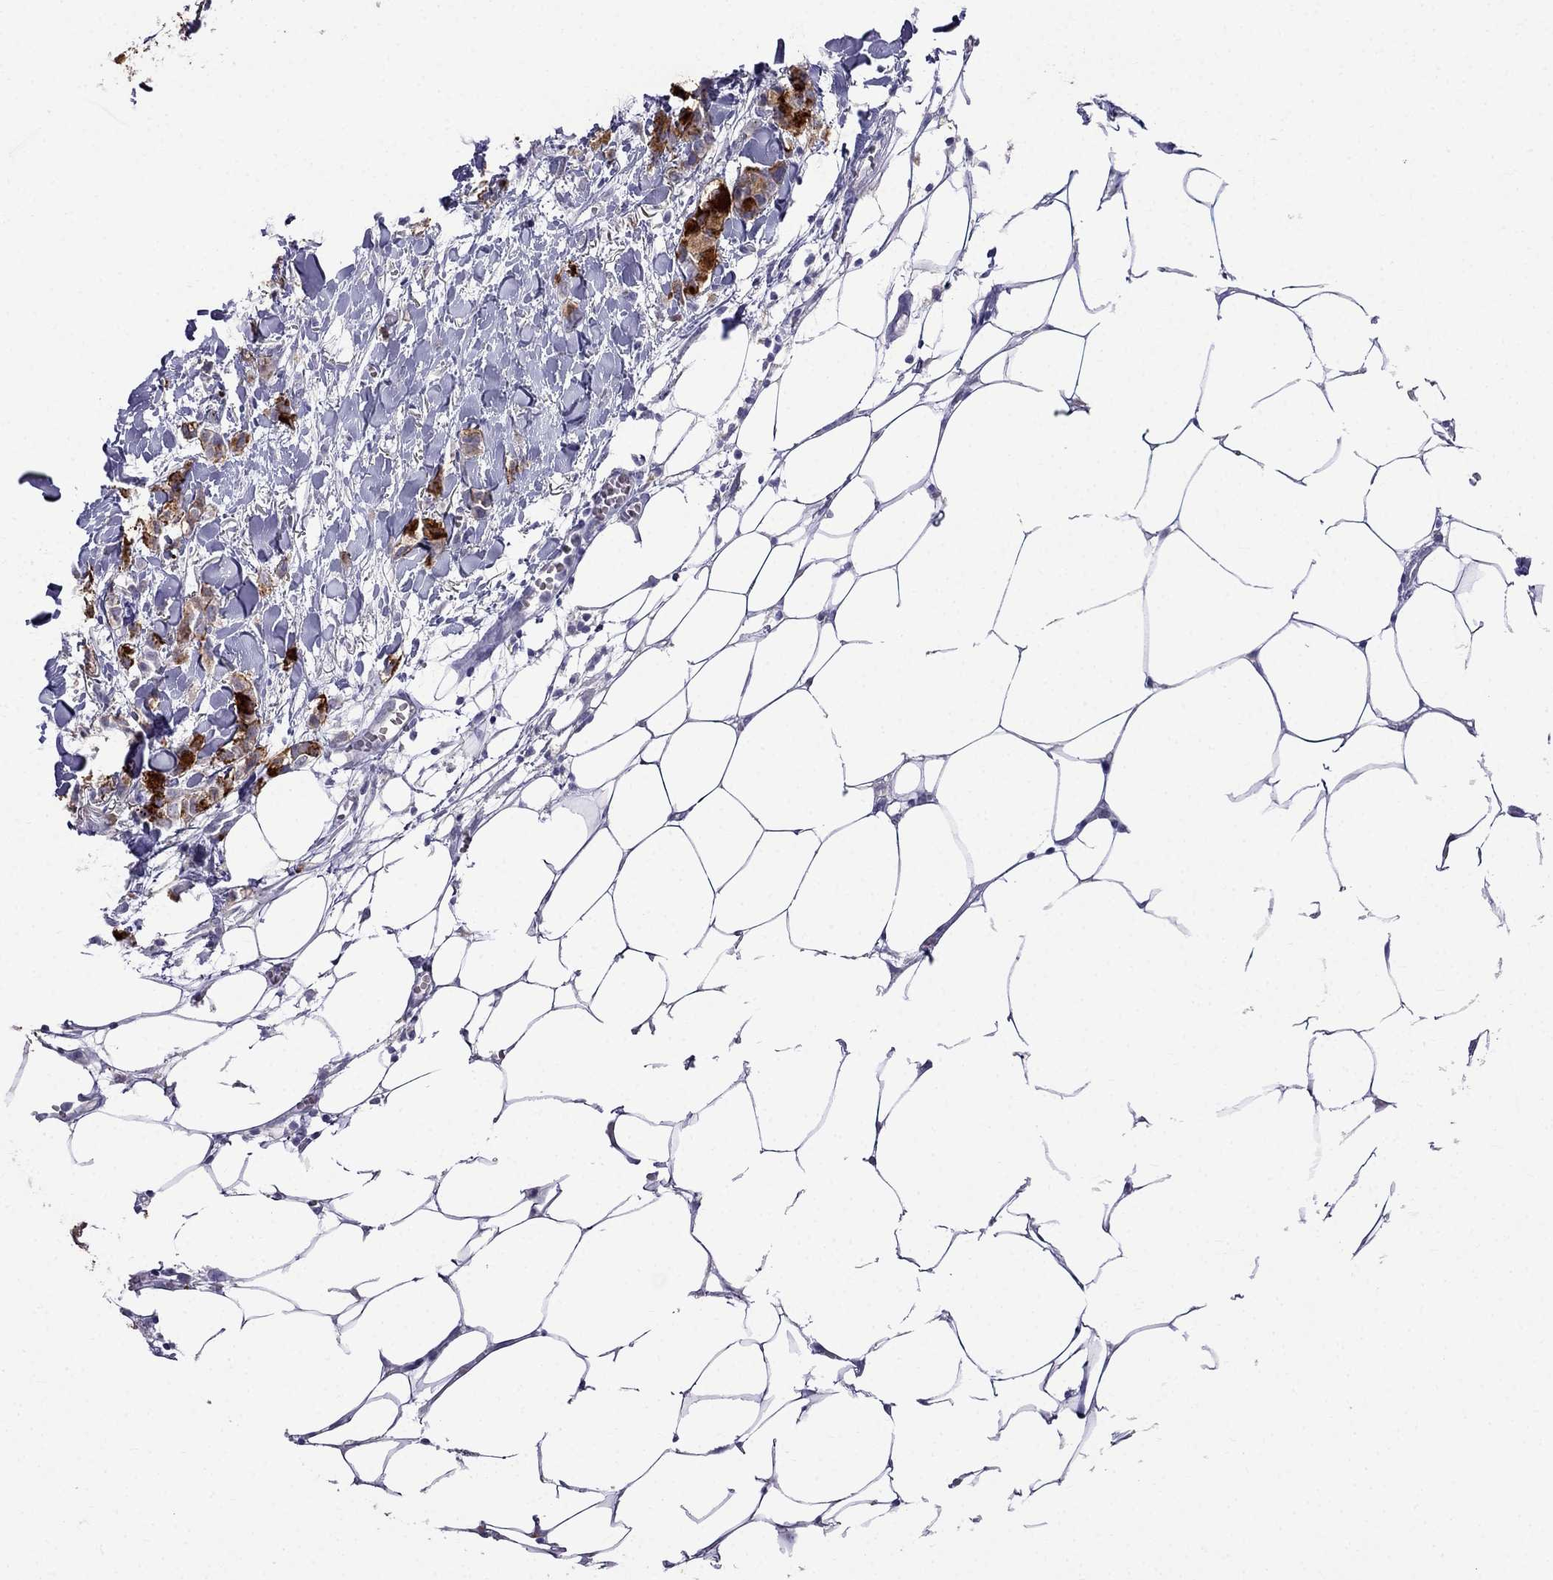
{"staining": {"intensity": "strong", "quantity": ">75%", "location": "cytoplasmic/membranous"}, "tissue": "breast cancer", "cell_type": "Tumor cells", "image_type": "cancer", "snomed": [{"axis": "morphology", "description": "Duct carcinoma"}, {"axis": "topography", "description": "Breast"}], "caption": "Immunohistochemistry (IHC) (DAB (3,3'-diaminobenzidine)) staining of human intraductal carcinoma (breast) shows strong cytoplasmic/membranous protein expression in about >75% of tumor cells.", "gene": "MGP", "patient": {"sex": "female", "age": 85}}